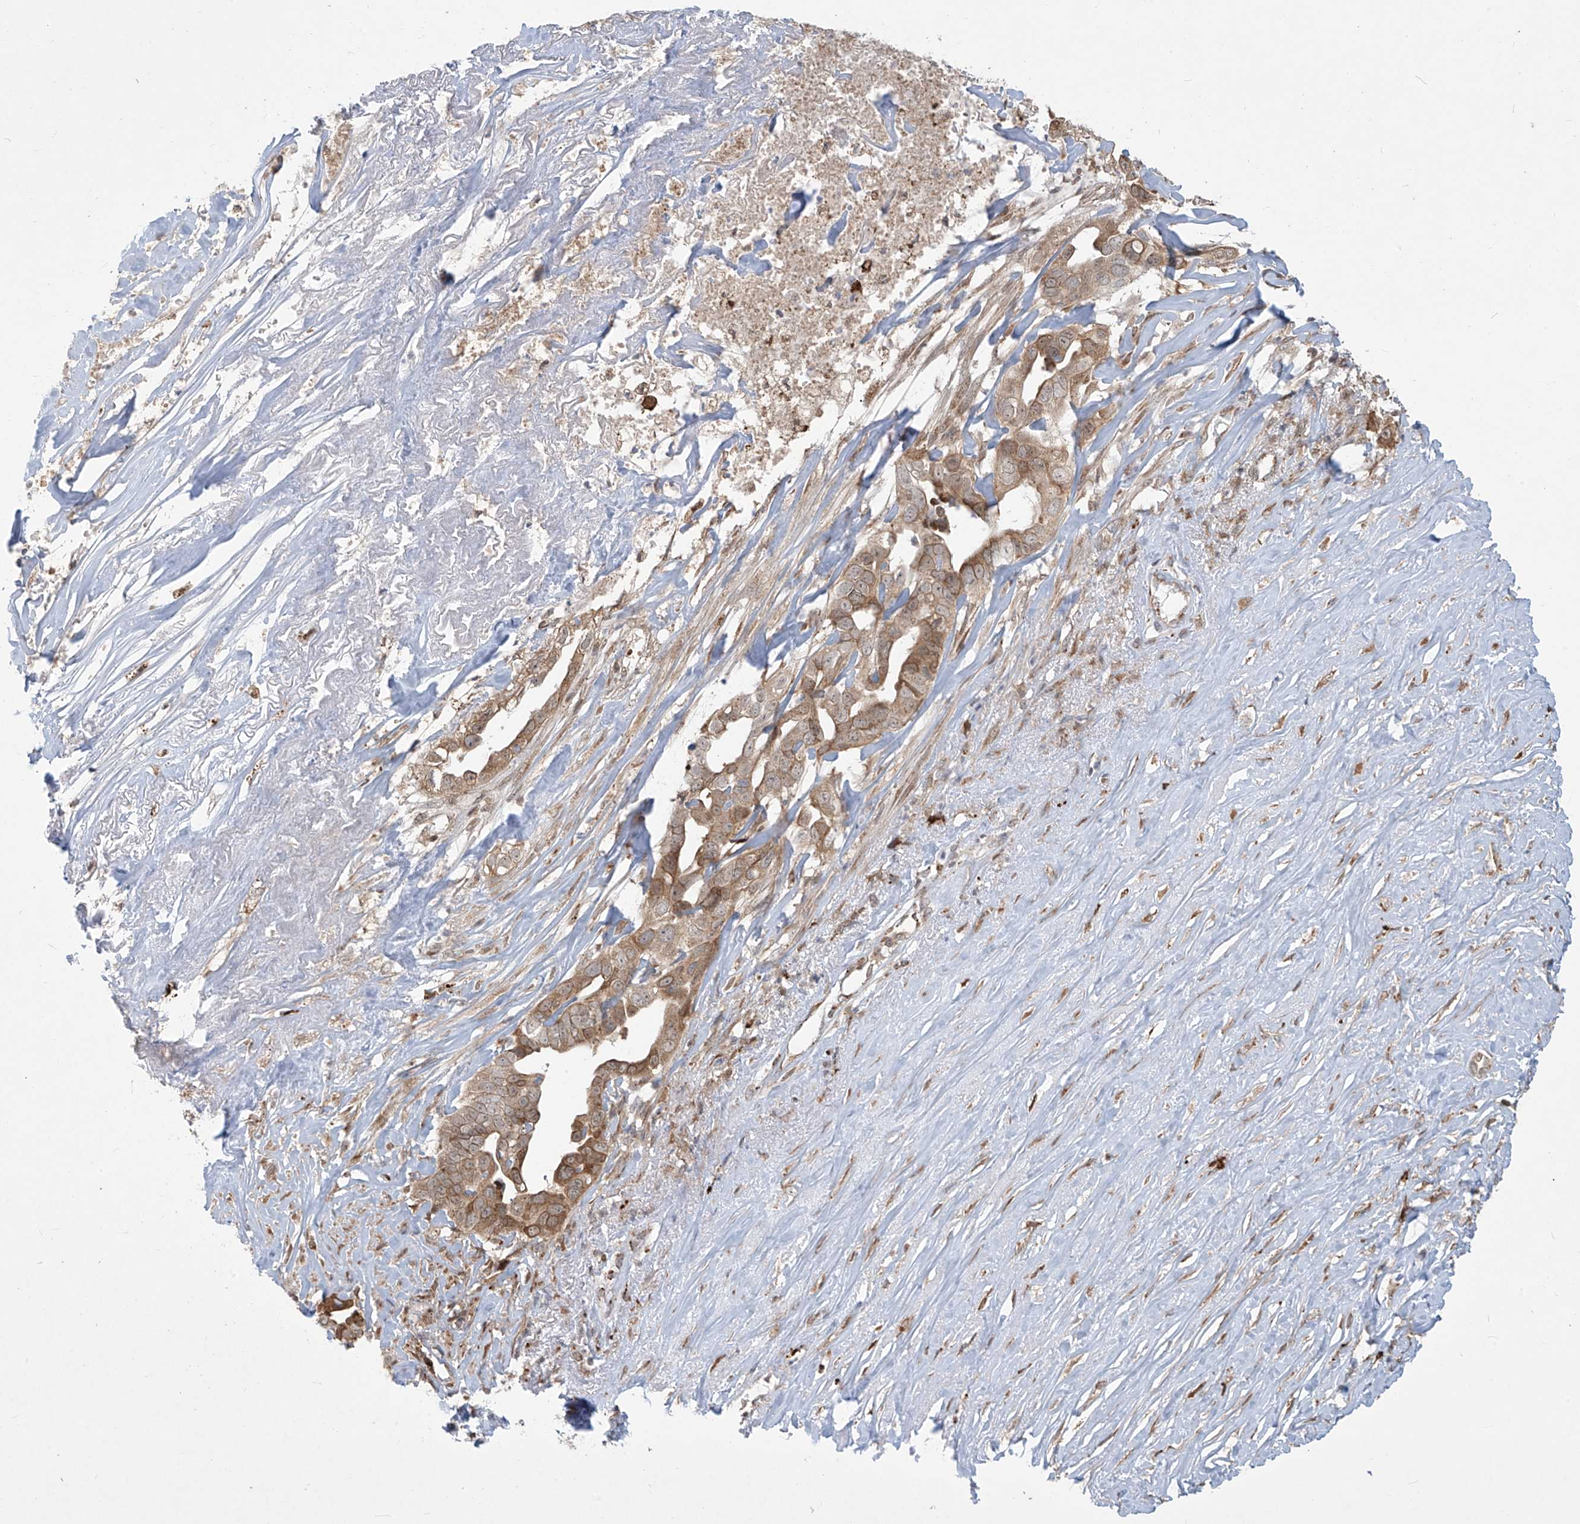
{"staining": {"intensity": "moderate", "quantity": ">75%", "location": "cytoplasmic/membranous"}, "tissue": "liver cancer", "cell_type": "Tumor cells", "image_type": "cancer", "snomed": [{"axis": "morphology", "description": "Cholangiocarcinoma"}, {"axis": "topography", "description": "Liver"}], "caption": "An image of human cholangiocarcinoma (liver) stained for a protein demonstrates moderate cytoplasmic/membranous brown staining in tumor cells.", "gene": "PLEKHM3", "patient": {"sex": "female", "age": 79}}